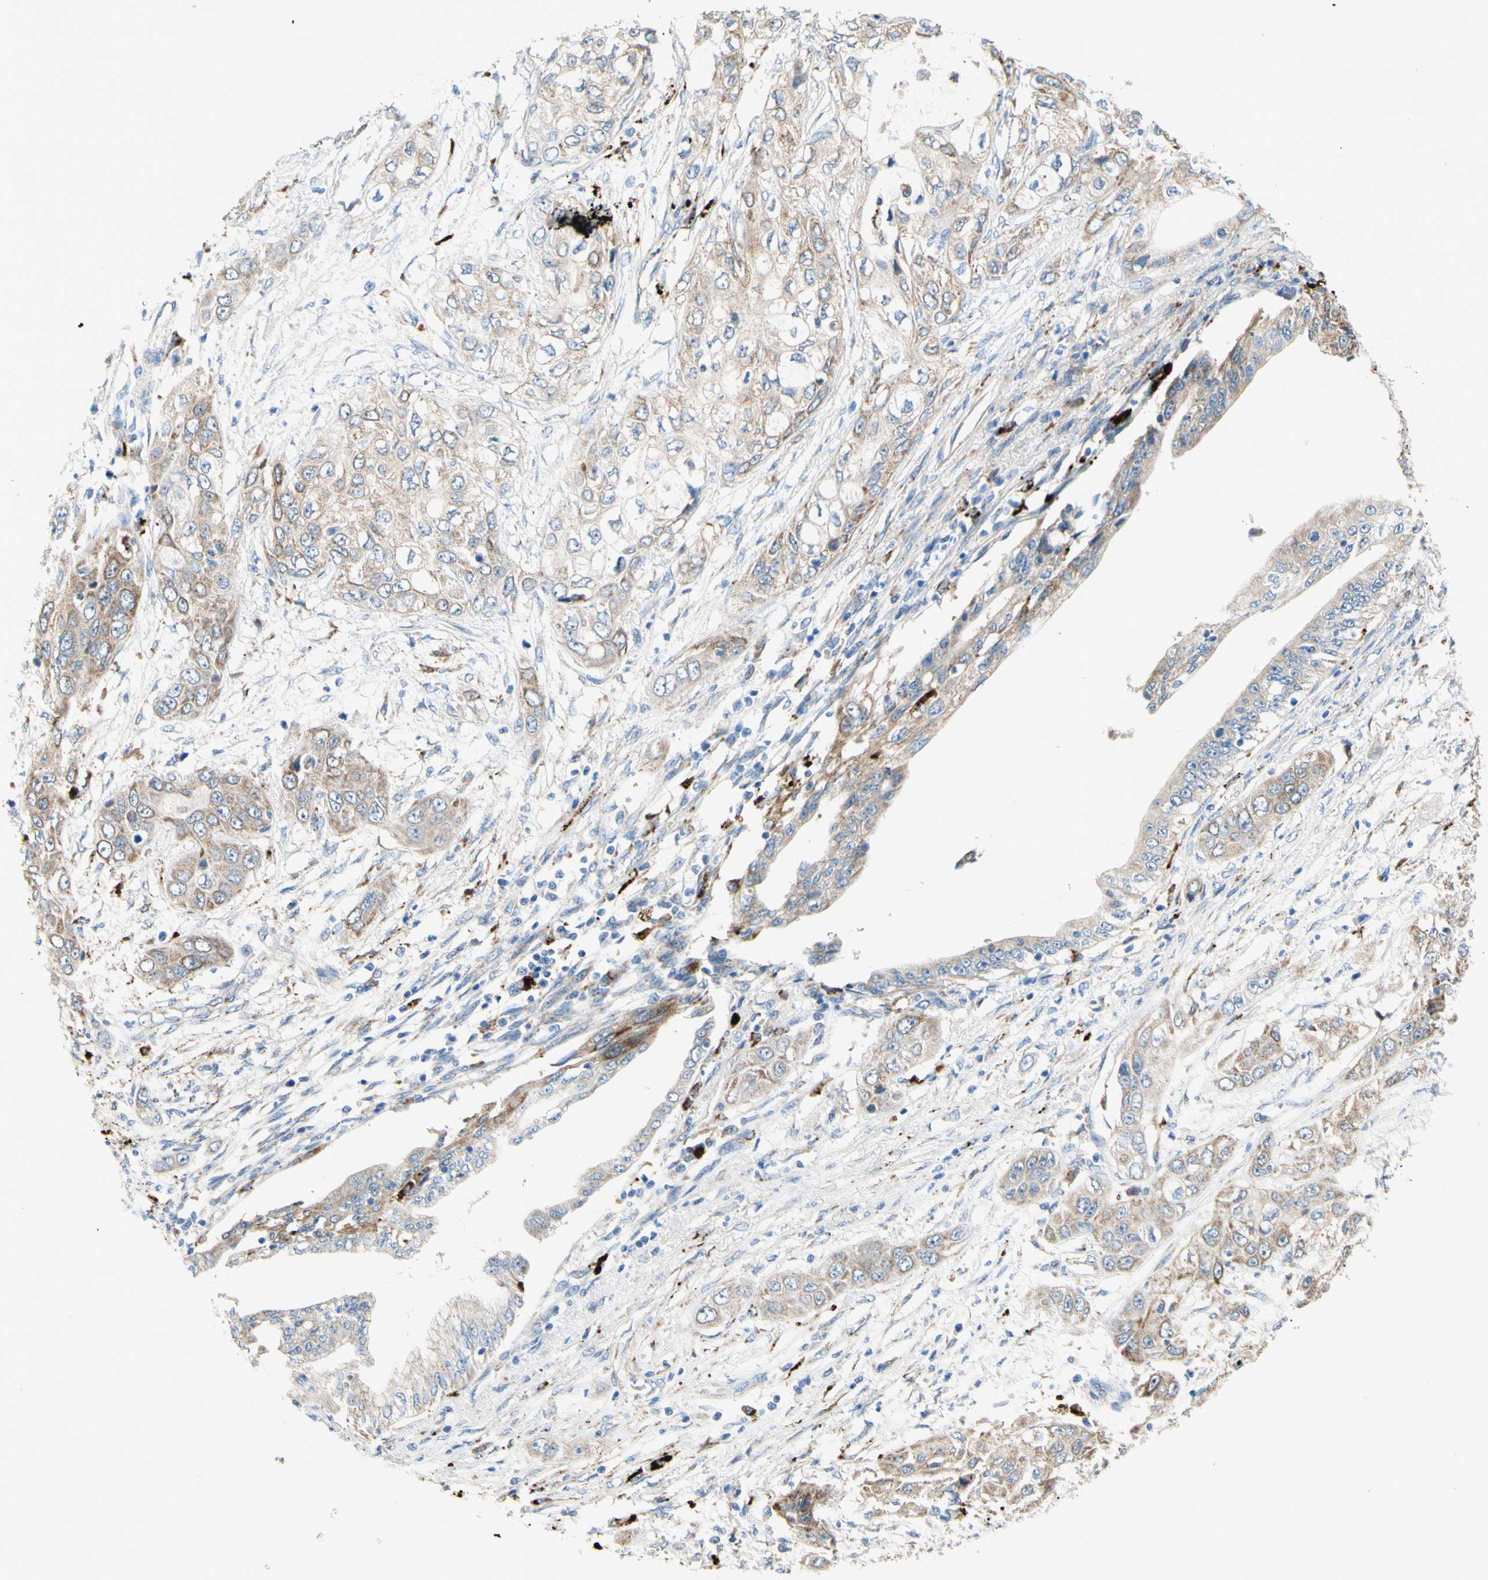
{"staining": {"intensity": "moderate", "quantity": "25%-75%", "location": "cytoplasmic/membranous"}, "tissue": "pancreatic cancer", "cell_type": "Tumor cells", "image_type": "cancer", "snomed": [{"axis": "morphology", "description": "Adenocarcinoma, NOS"}, {"axis": "topography", "description": "Pancreas"}], "caption": "The photomicrograph exhibits a brown stain indicating the presence of a protein in the cytoplasmic/membranous of tumor cells in pancreatic adenocarcinoma.", "gene": "URB2", "patient": {"sex": "female", "age": 70}}